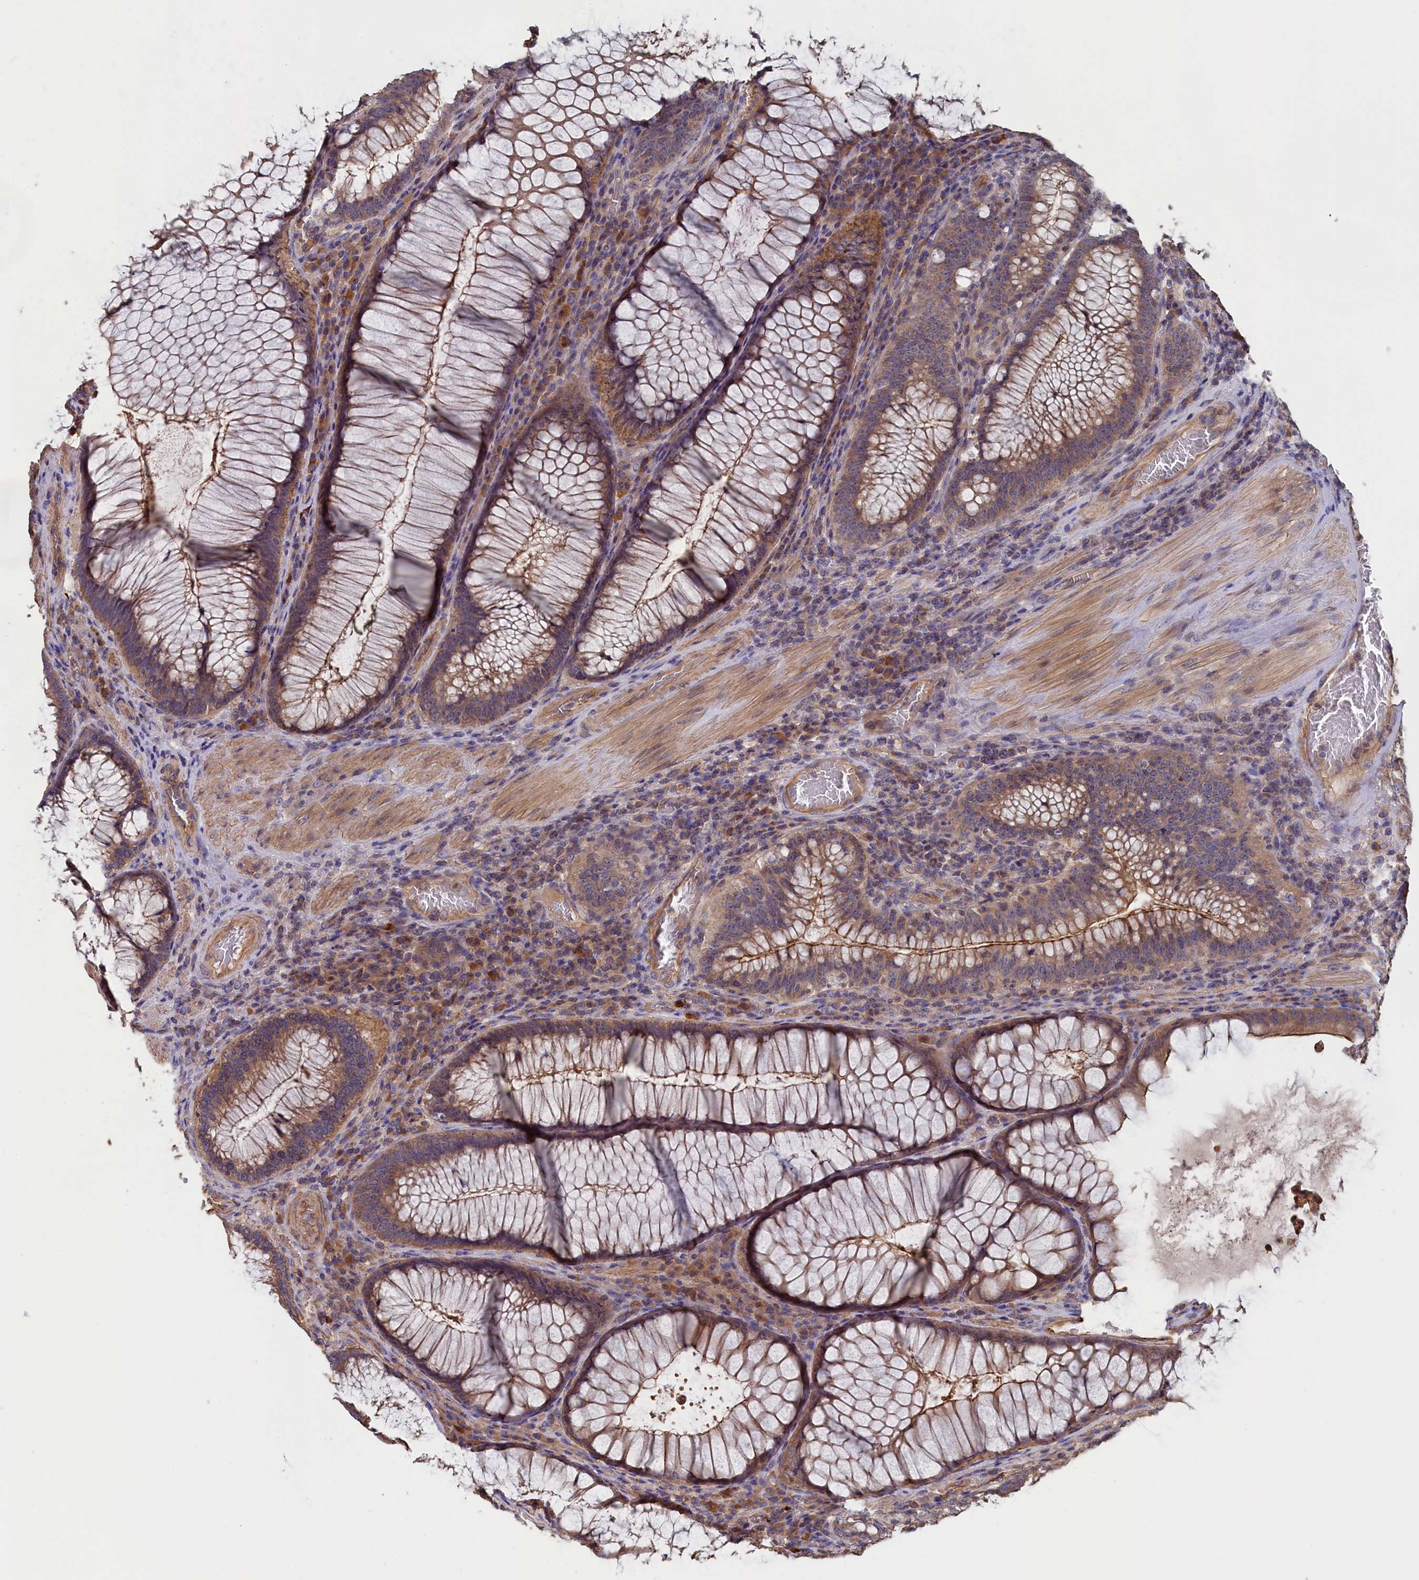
{"staining": {"intensity": "moderate", "quantity": ">75%", "location": "cytoplasmic/membranous"}, "tissue": "colorectal cancer", "cell_type": "Tumor cells", "image_type": "cancer", "snomed": [{"axis": "morphology", "description": "Normal tissue, NOS"}, {"axis": "topography", "description": "Colon"}], "caption": "A brown stain labels moderate cytoplasmic/membranous expression of a protein in colorectal cancer tumor cells.", "gene": "ANKRD2", "patient": {"sex": "female", "age": 82}}